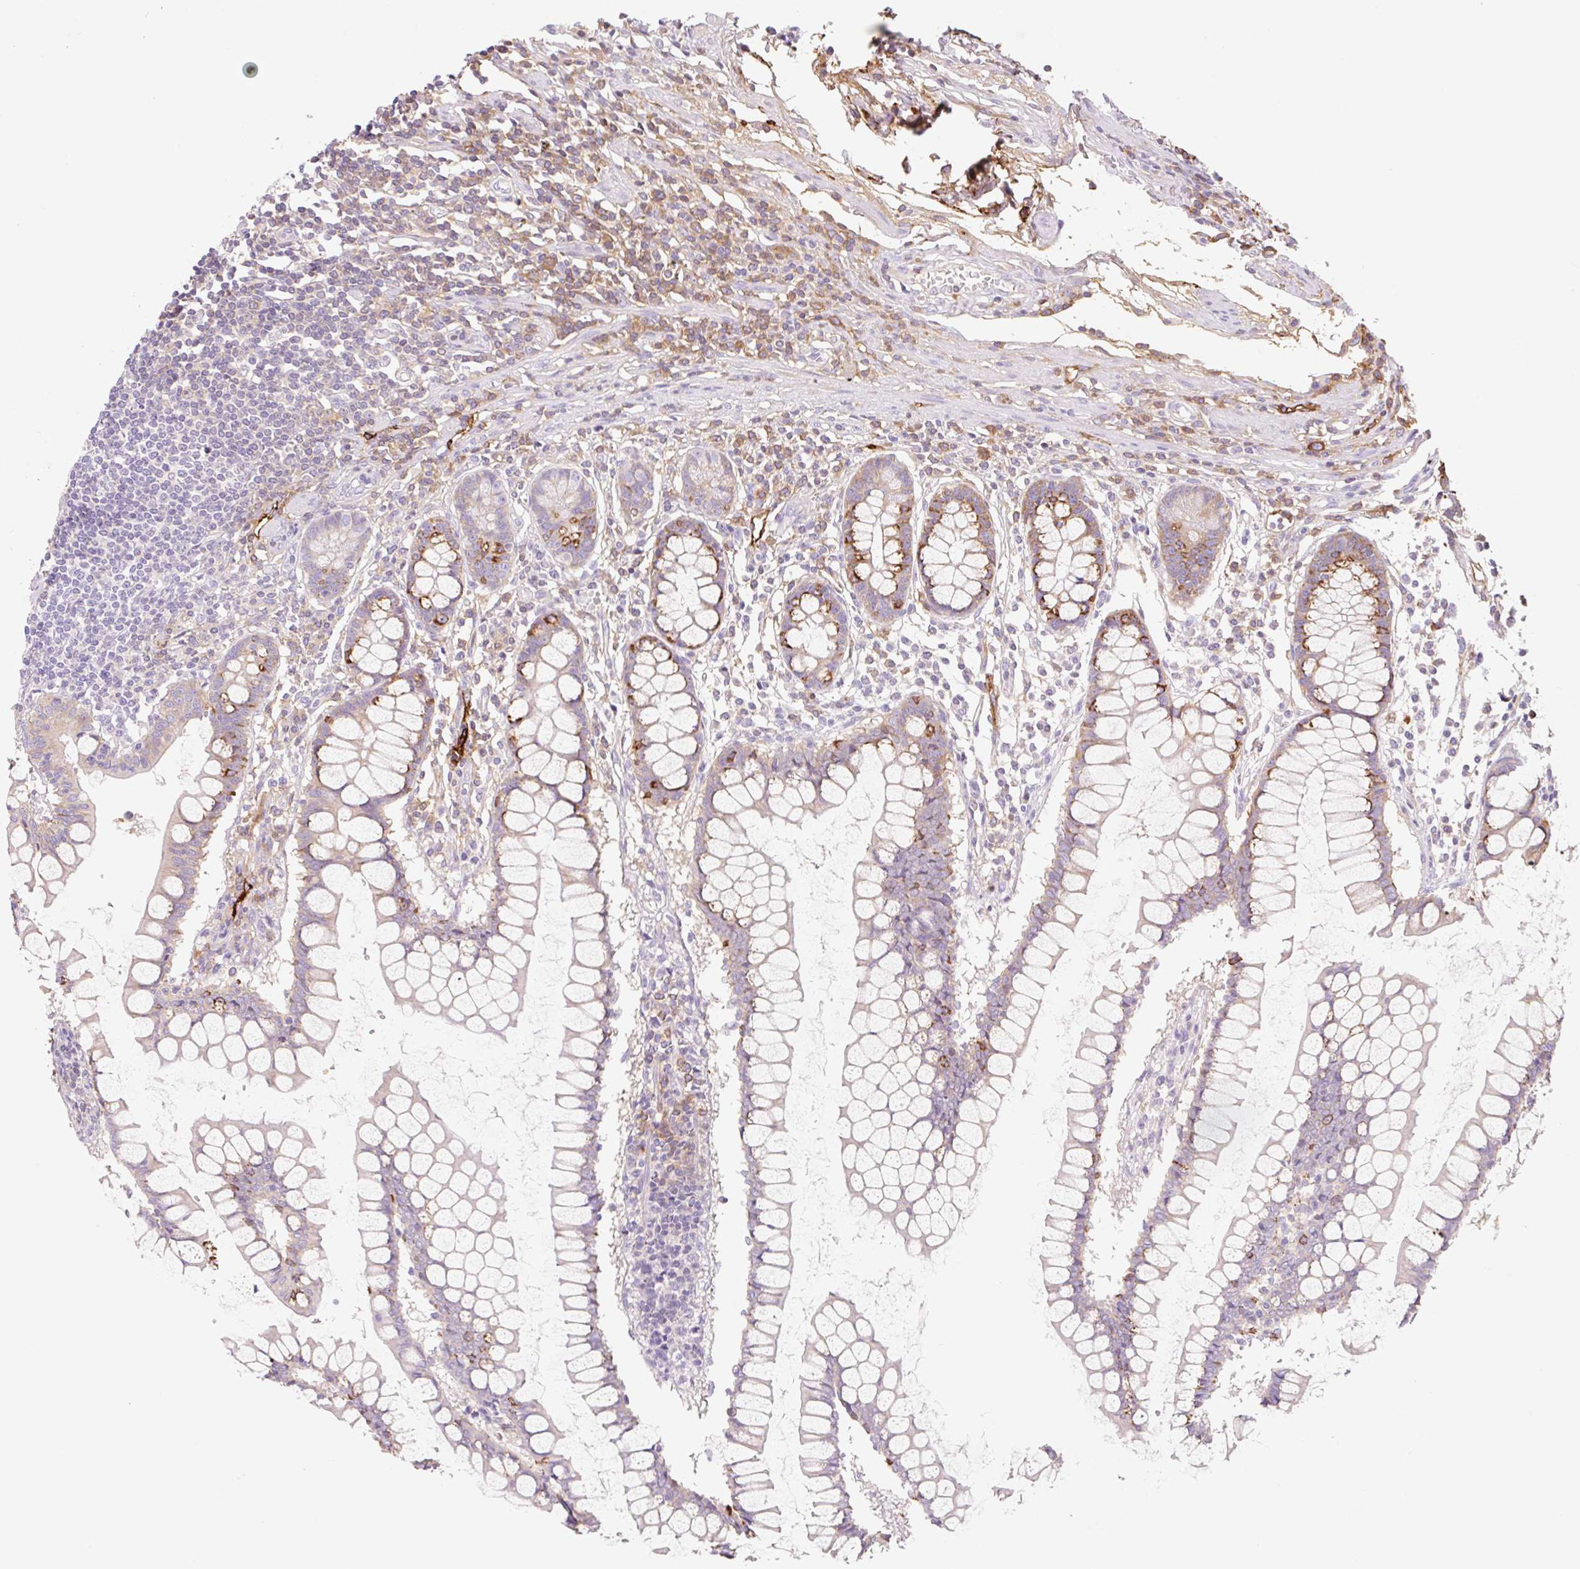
{"staining": {"intensity": "moderate", "quantity": ">75%", "location": "cytoplasmic/membranous"}, "tissue": "colon", "cell_type": "Endothelial cells", "image_type": "normal", "snomed": [{"axis": "morphology", "description": "Normal tissue, NOS"}, {"axis": "morphology", "description": "Adenocarcinoma, NOS"}, {"axis": "topography", "description": "Colon"}], "caption": "This histopathology image displays immunohistochemistry staining of benign colon, with medium moderate cytoplasmic/membranous staining in approximately >75% of endothelial cells.", "gene": "LYVE1", "patient": {"sex": "female", "age": 55}}